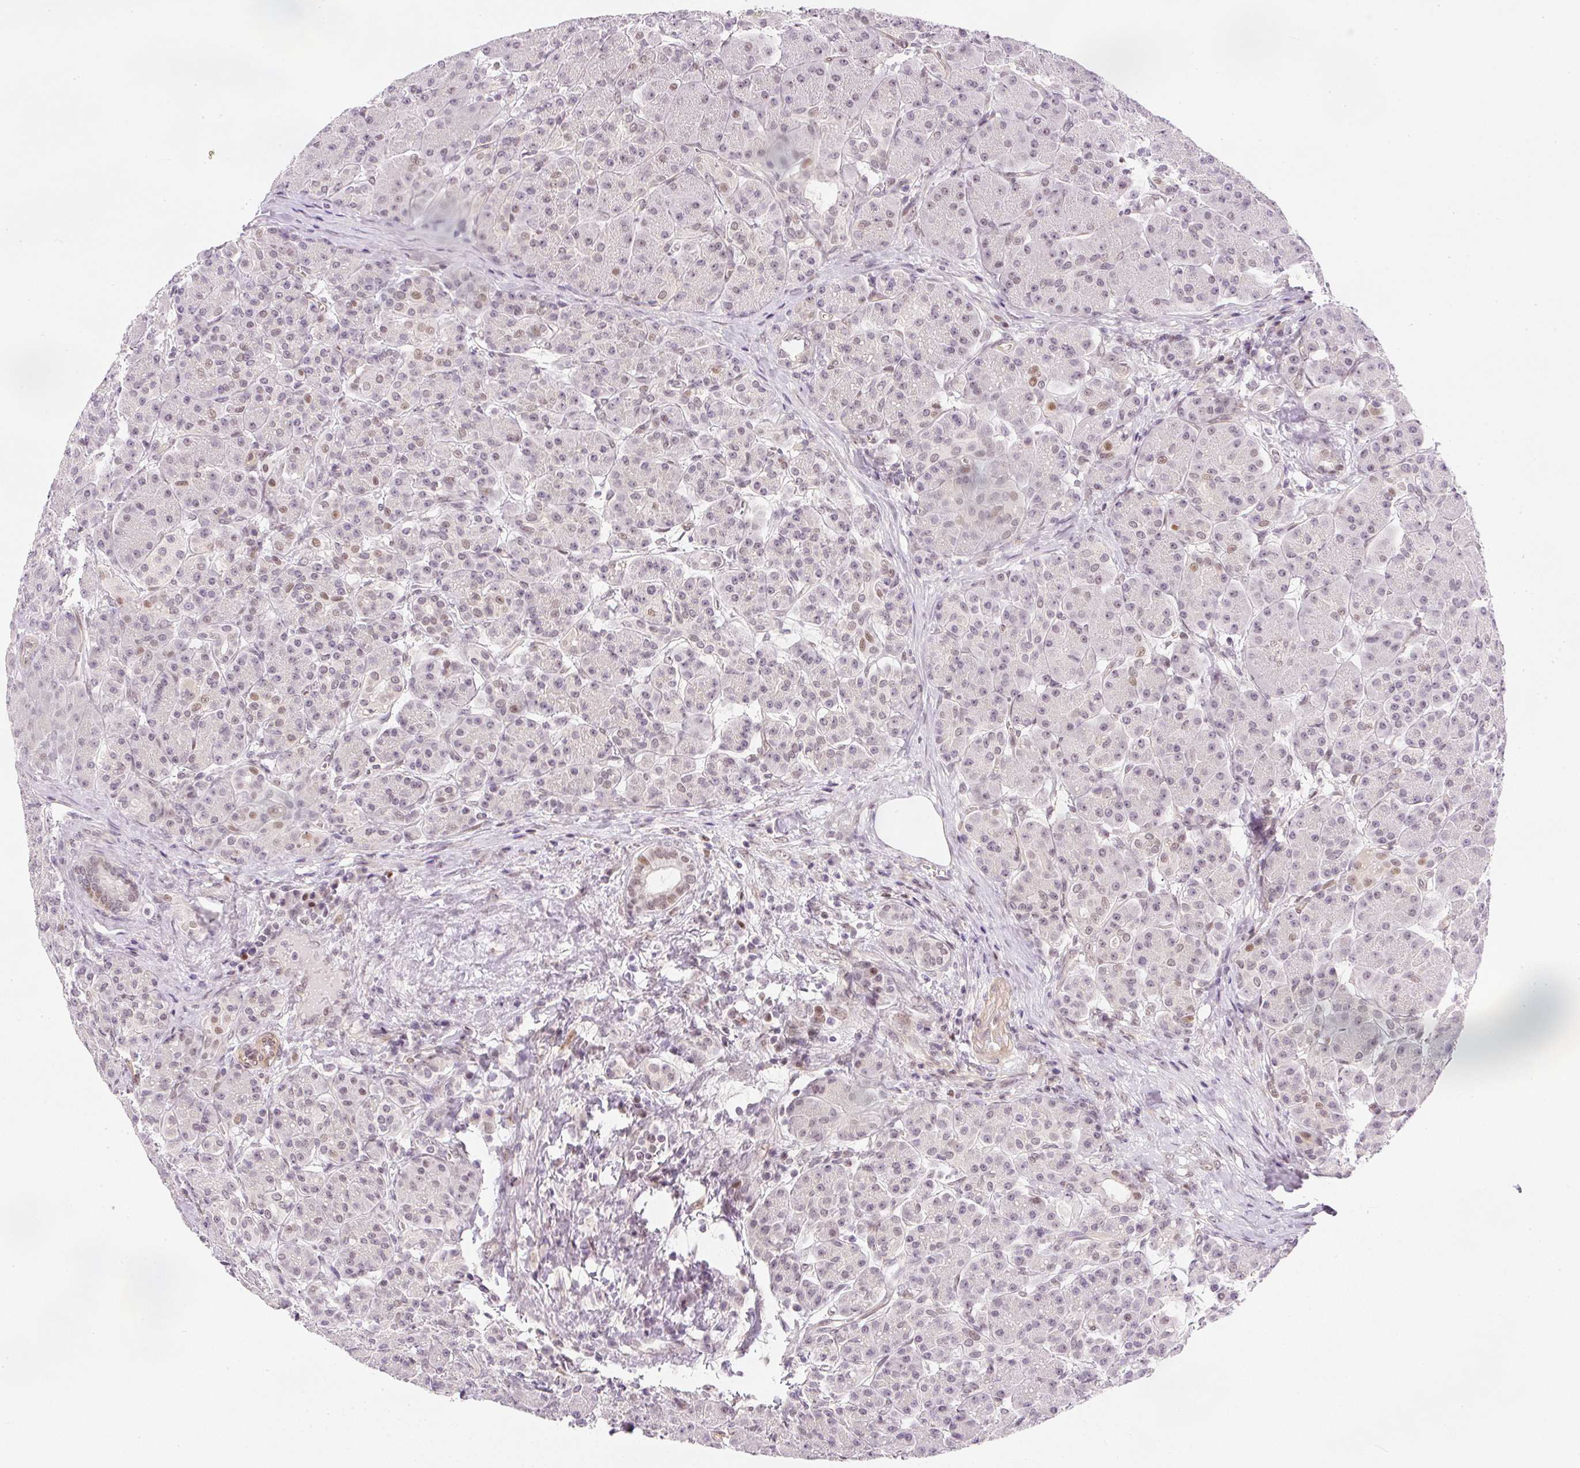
{"staining": {"intensity": "weak", "quantity": ">75%", "location": "nuclear"}, "tissue": "pancreas", "cell_type": "Exocrine glandular cells", "image_type": "normal", "snomed": [{"axis": "morphology", "description": "Normal tissue, NOS"}, {"axis": "topography", "description": "Pancreas"}], "caption": "A brown stain labels weak nuclear positivity of a protein in exocrine glandular cells of unremarkable pancreas.", "gene": "DPPA4", "patient": {"sex": "male", "age": 63}}